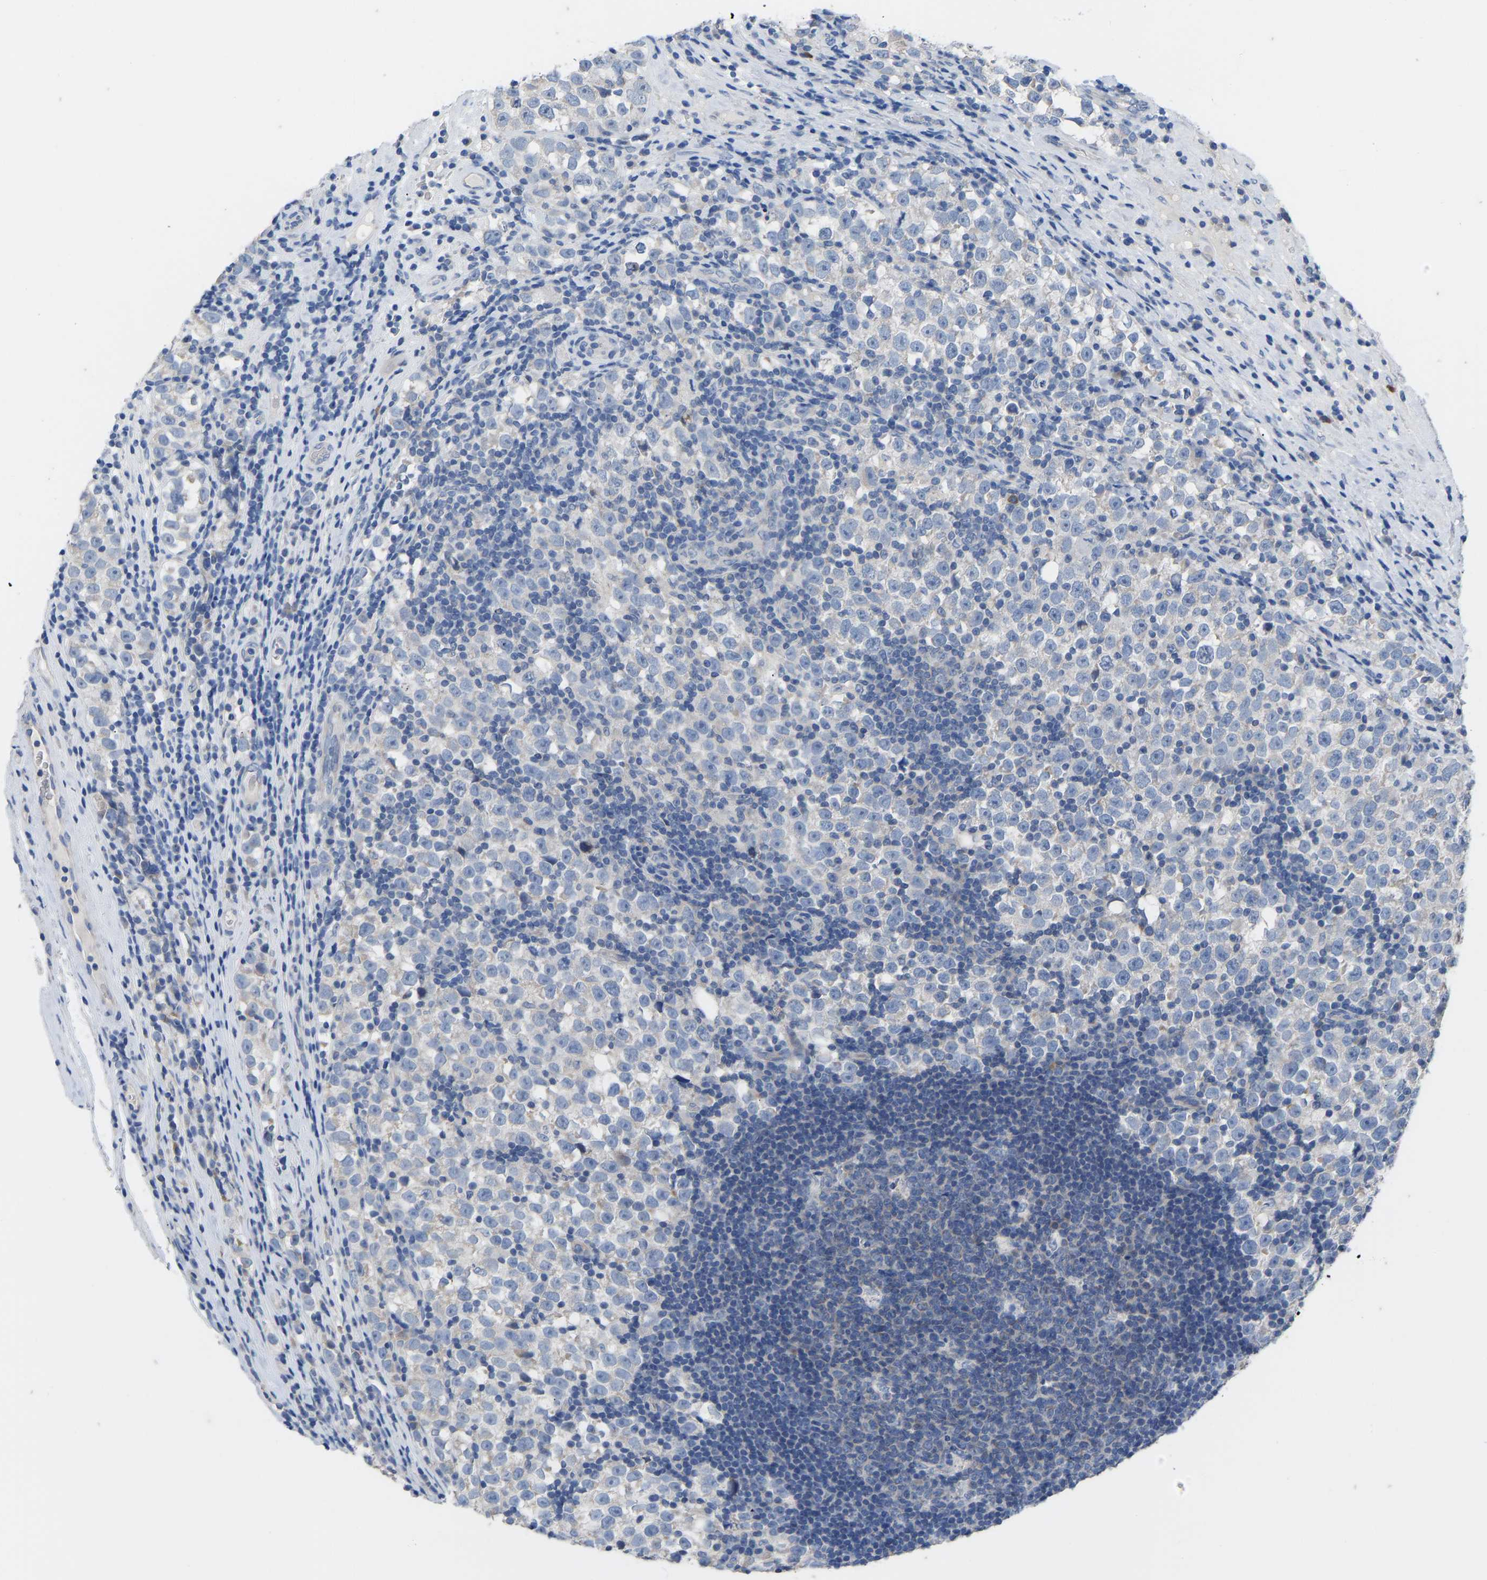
{"staining": {"intensity": "negative", "quantity": "none", "location": "none"}, "tissue": "testis cancer", "cell_type": "Tumor cells", "image_type": "cancer", "snomed": [{"axis": "morphology", "description": "Normal tissue, NOS"}, {"axis": "morphology", "description": "Seminoma, NOS"}, {"axis": "topography", "description": "Testis"}], "caption": "High power microscopy histopathology image of an IHC histopathology image of seminoma (testis), revealing no significant staining in tumor cells.", "gene": "OLIG2", "patient": {"sex": "male", "age": 43}}